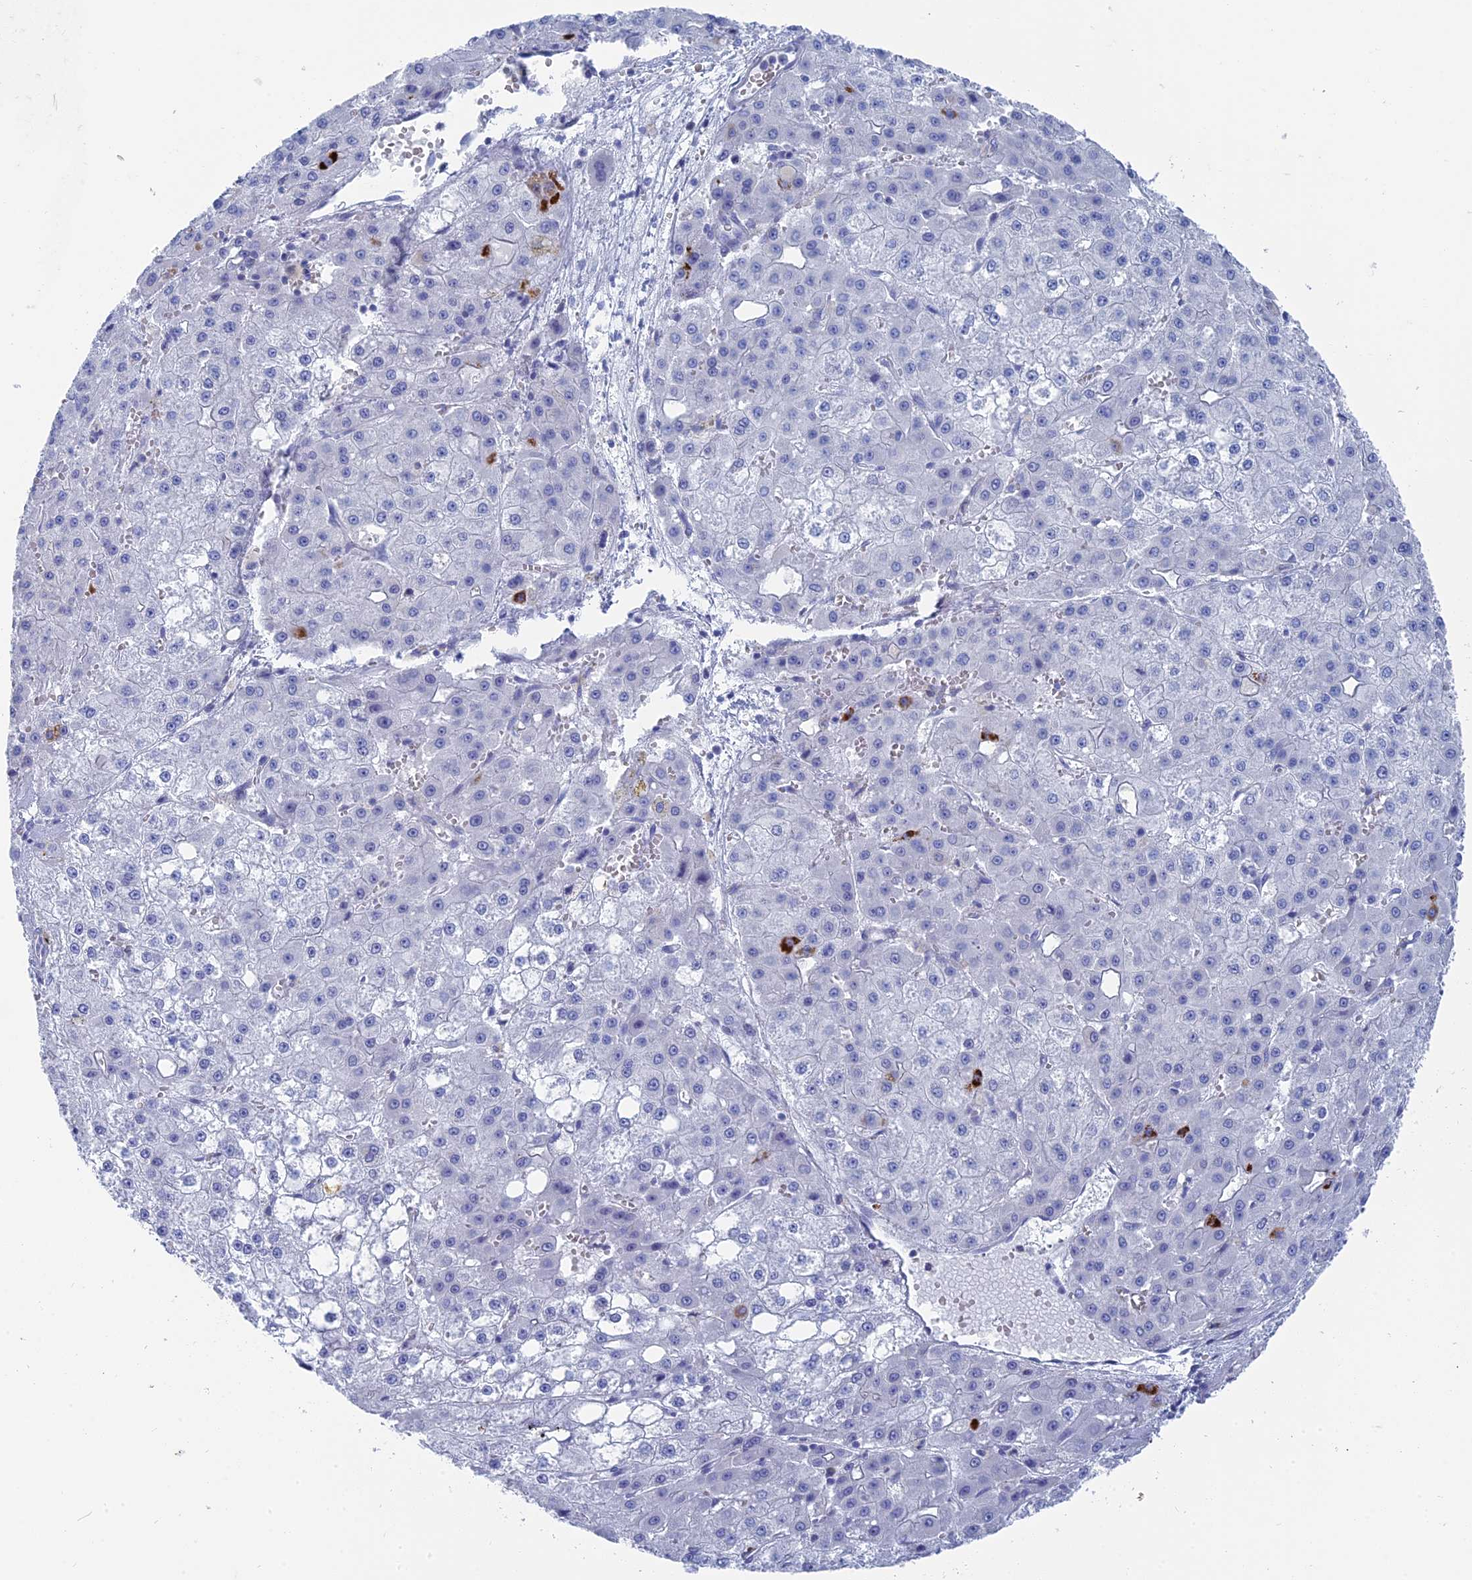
{"staining": {"intensity": "negative", "quantity": "none", "location": "none"}, "tissue": "liver cancer", "cell_type": "Tumor cells", "image_type": "cancer", "snomed": [{"axis": "morphology", "description": "Carcinoma, Hepatocellular, NOS"}, {"axis": "topography", "description": "Liver"}], "caption": "Human liver cancer stained for a protein using immunohistochemistry exhibits no expression in tumor cells.", "gene": "ALMS1", "patient": {"sex": "male", "age": 47}}